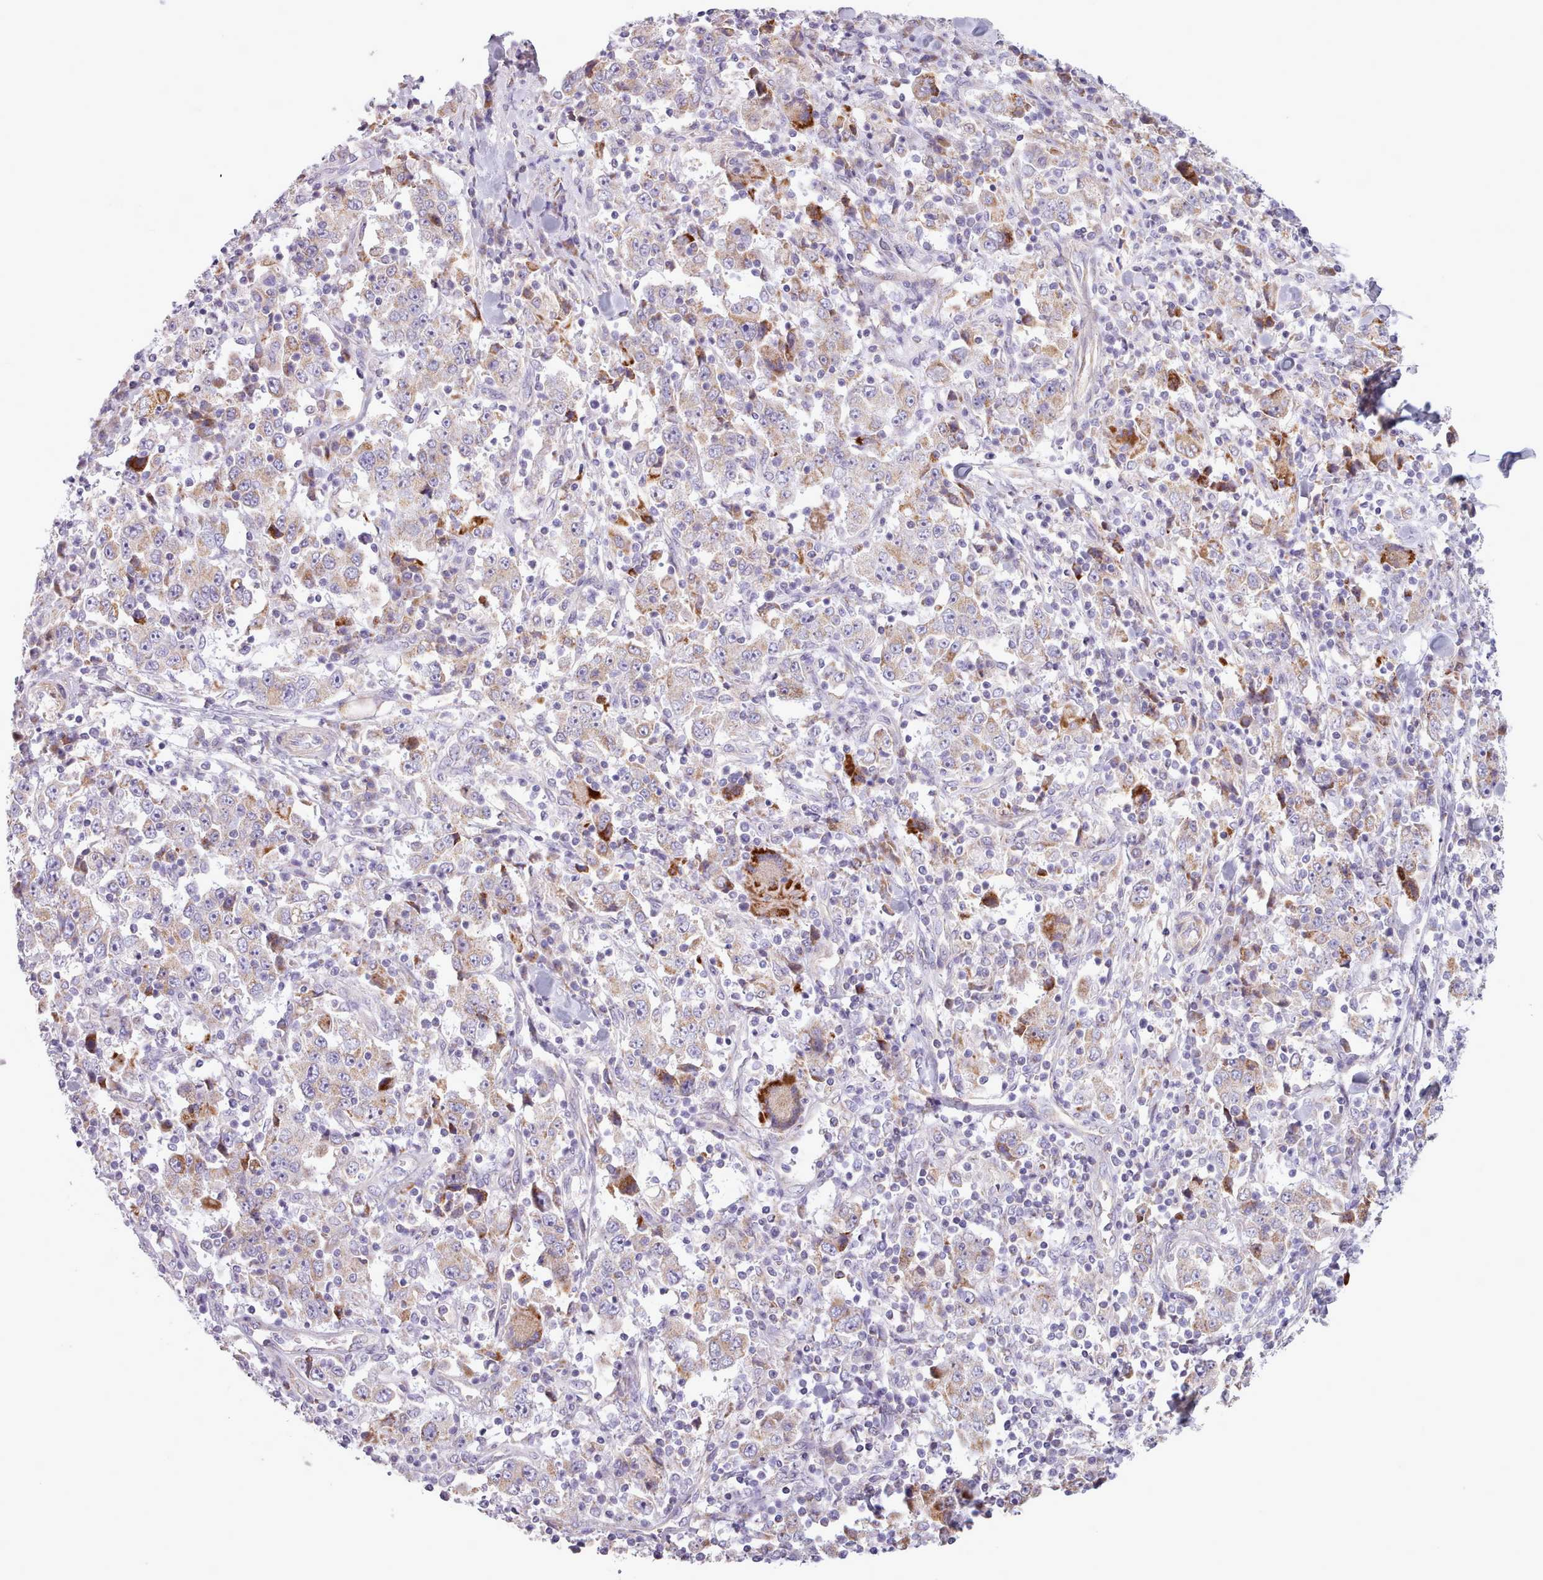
{"staining": {"intensity": "weak", "quantity": "25%-75%", "location": "cytoplasmic/membranous"}, "tissue": "stomach cancer", "cell_type": "Tumor cells", "image_type": "cancer", "snomed": [{"axis": "morphology", "description": "Normal tissue, NOS"}, {"axis": "morphology", "description": "Adenocarcinoma, NOS"}, {"axis": "topography", "description": "Stomach, upper"}, {"axis": "topography", "description": "Stomach"}], "caption": "IHC (DAB (3,3'-diaminobenzidine)) staining of human stomach adenocarcinoma demonstrates weak cytoplasmic/membranous protein expression in about 25%-75% of tumor cells. The protein is stained brown, and the nuclei are stained in blue (DAB IHC with brightfield microscopy, high magnification).", "gene": "AVL9", "patient": {"sex": "male", "age": 59}}